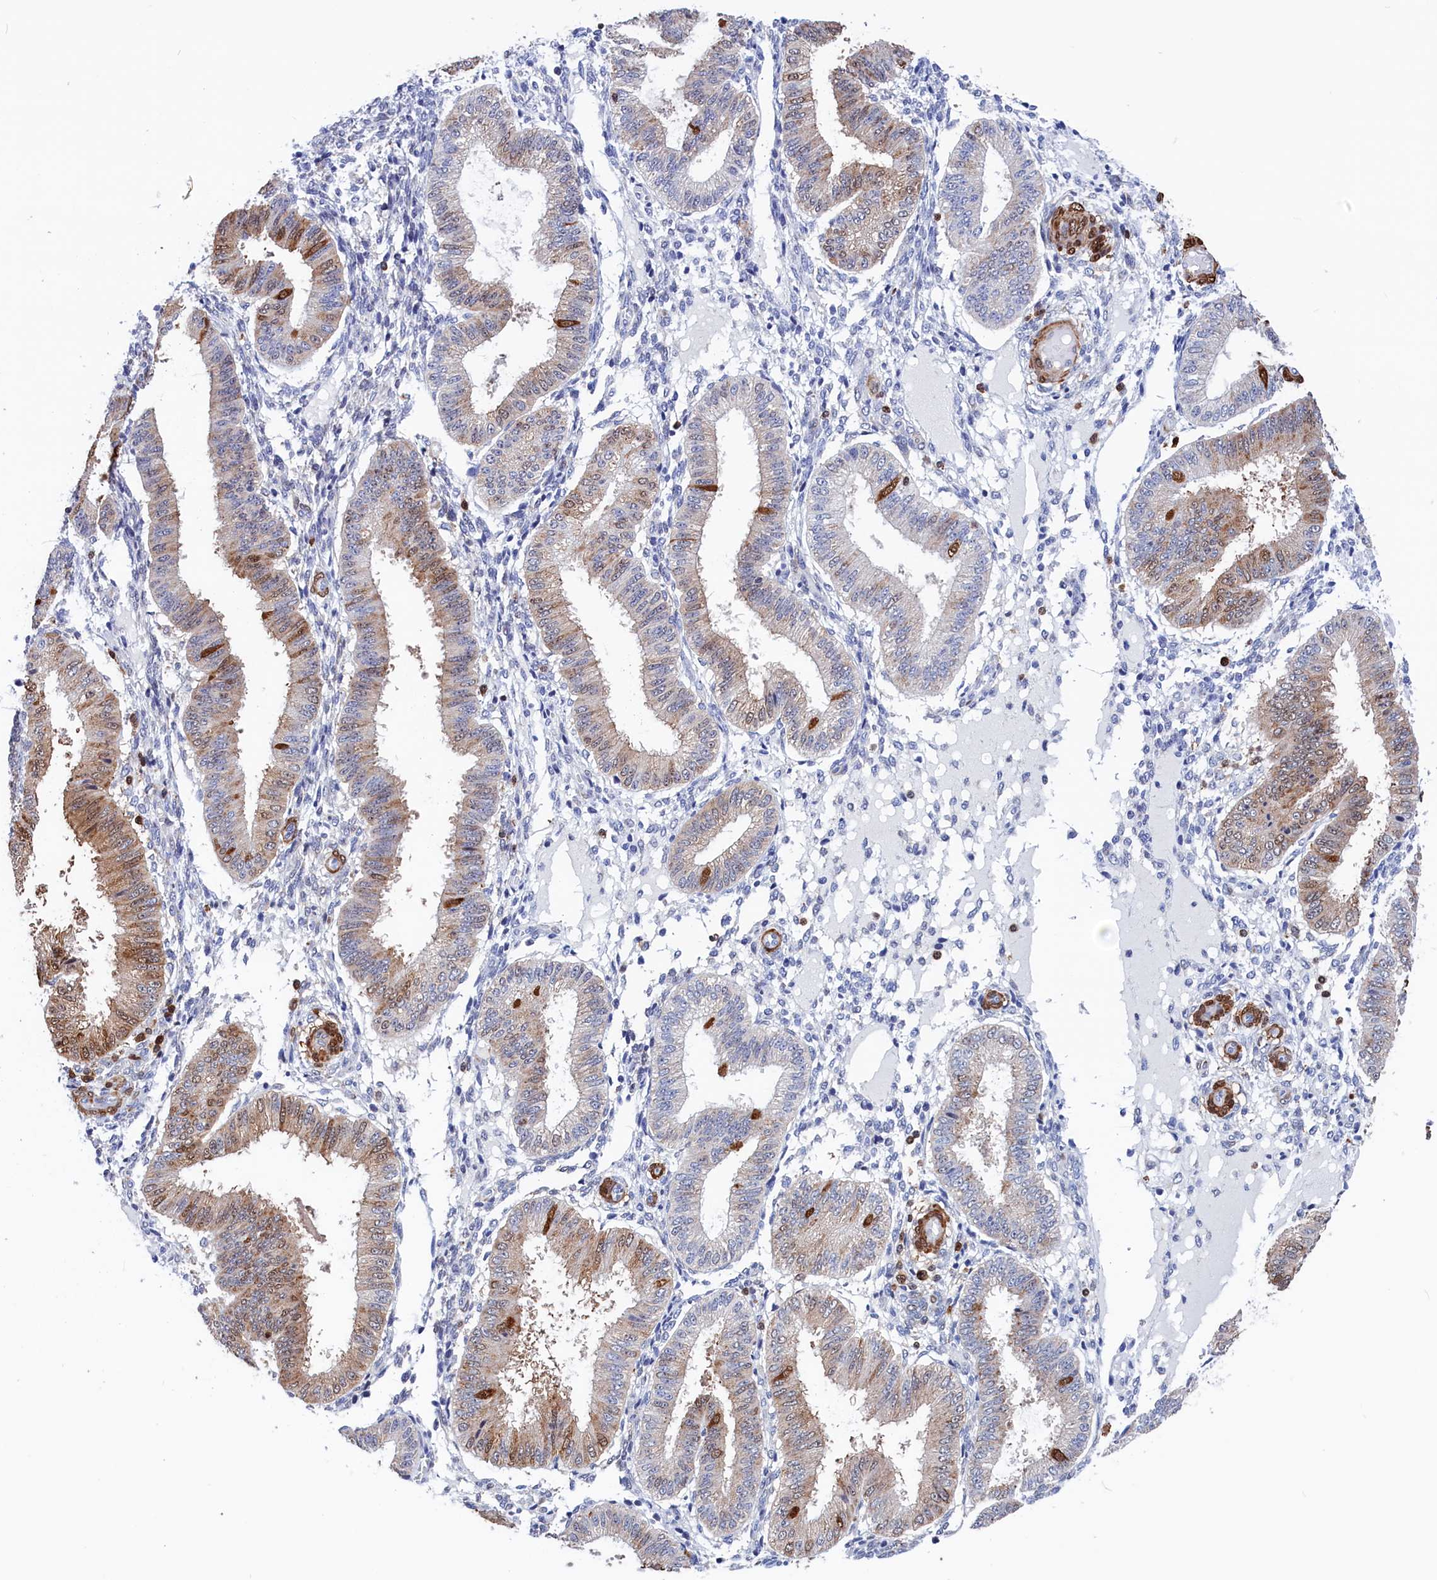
{"staining": {"intensity": "negative", "quantity": "none", "location": "none"}, "tissue": "endometrium", "cell_type": "Cells in endometrial stroma", "image_type": "normal", "snomed": [{"axis": "morphology", "description": "Normal tissue, NOS"}, {"axis": "topography", "description": "Endometrium"}], "caption": "High magnification brightfield microscopy of unremarkable endometrium stained with DAB (3,3'-diaminobenzidine) (brown) and counterstained with hematoxylin (blue): cells in endometrial stroma show no significant positivity.", "gene": "CRIP1", "patient": {"sex": "female", "age": 39}}